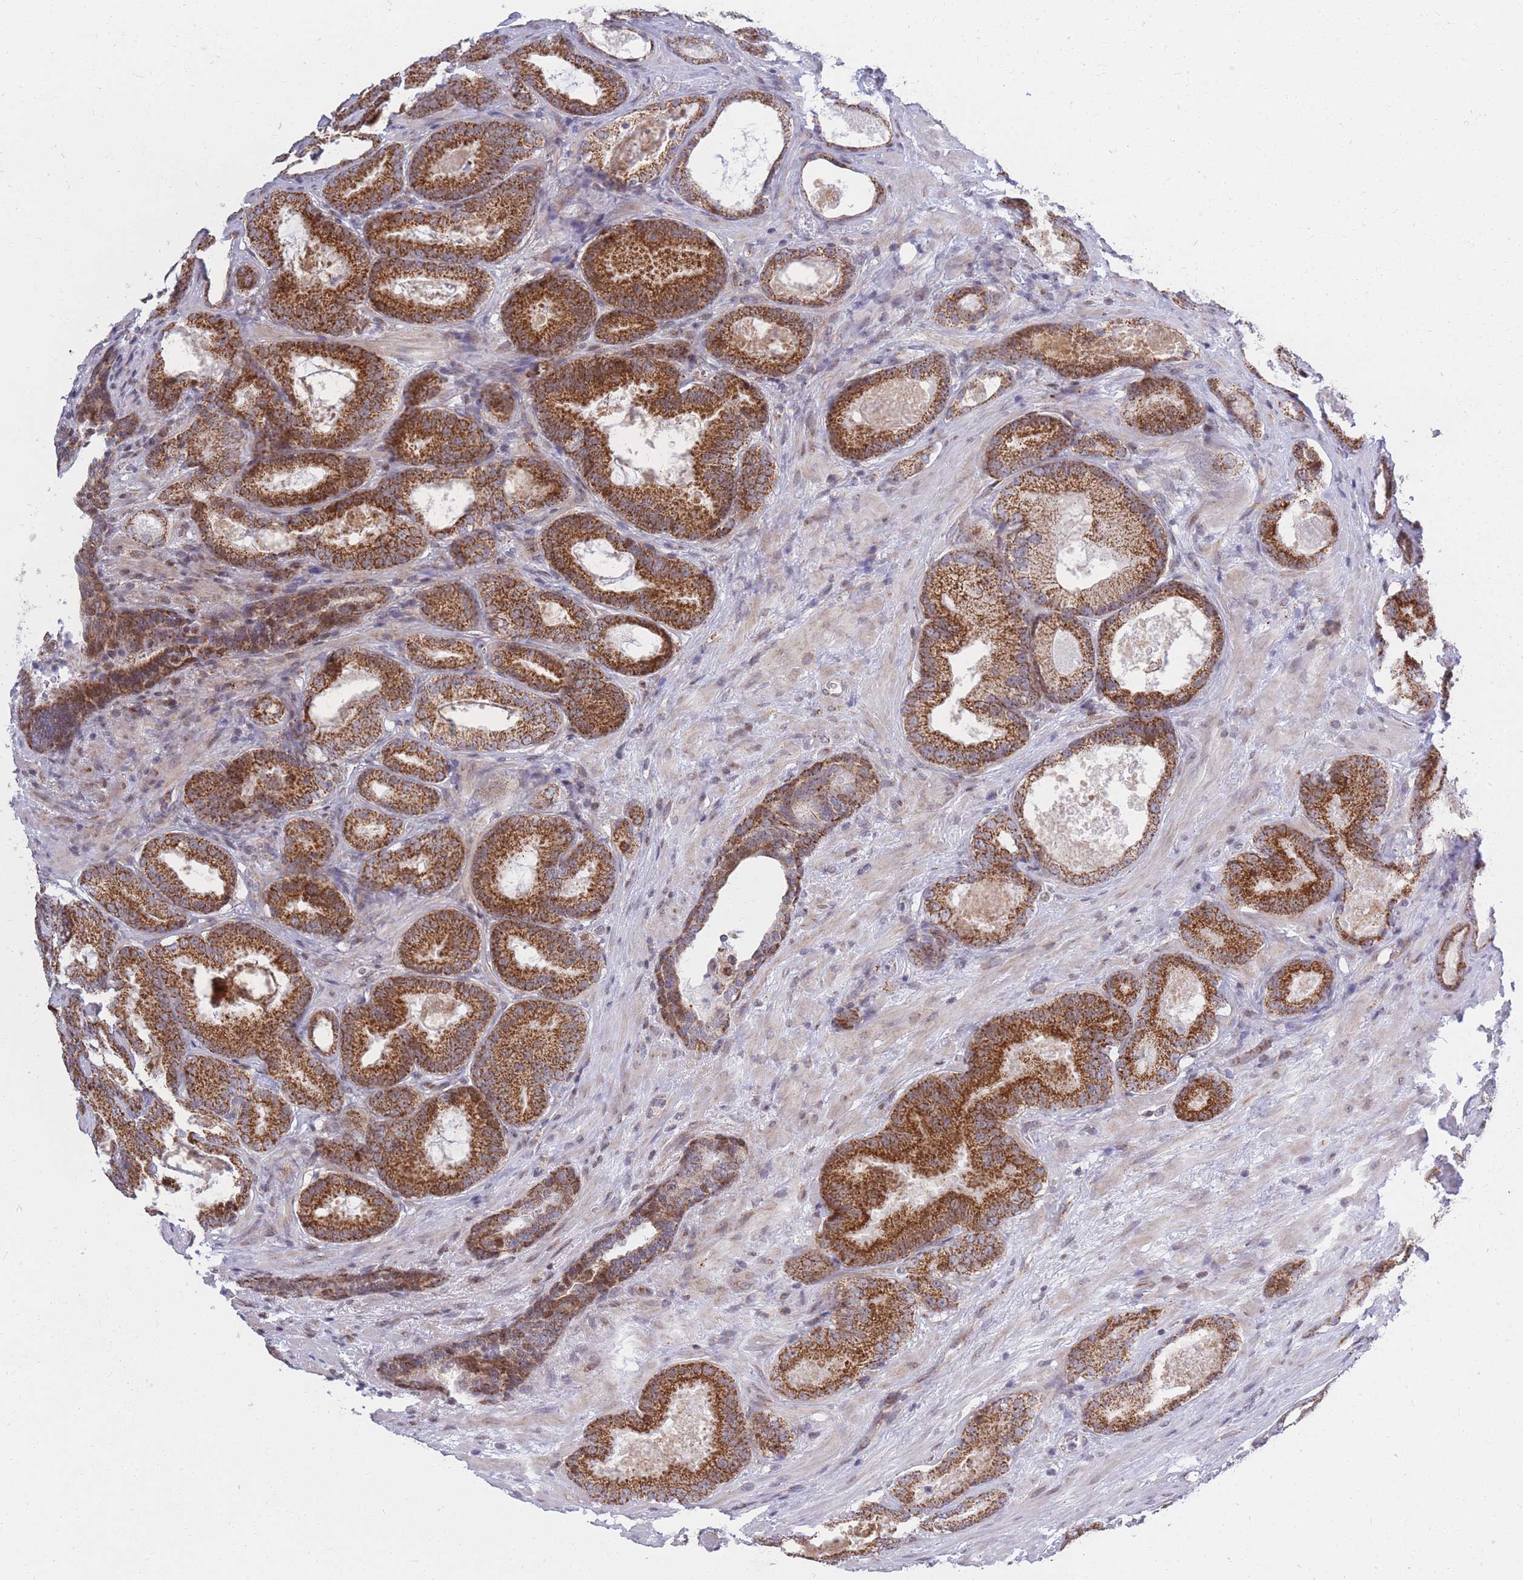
{"staining": {"intensity": "strong", "quantity": ">75%", "location": "cytoplasmic/membranous"}, "tissue": "prostate cancer", "cell_type": "Tumor cells", "image_type": "cancer", "snomed": [{"axis": "morphology", "description": "Adenocarcinoma, High grade"}, {"axis": "topography", "description": "Prostate"}], "caption": "Protein expression analysis of human prostate cancer (high-grade adenocarcinoma) reveals strong cytoplasmic/membranous expression in about >75% of tumor cells.", "gene": "MOB4", "patient": {"sex": "male", "age": 66}}